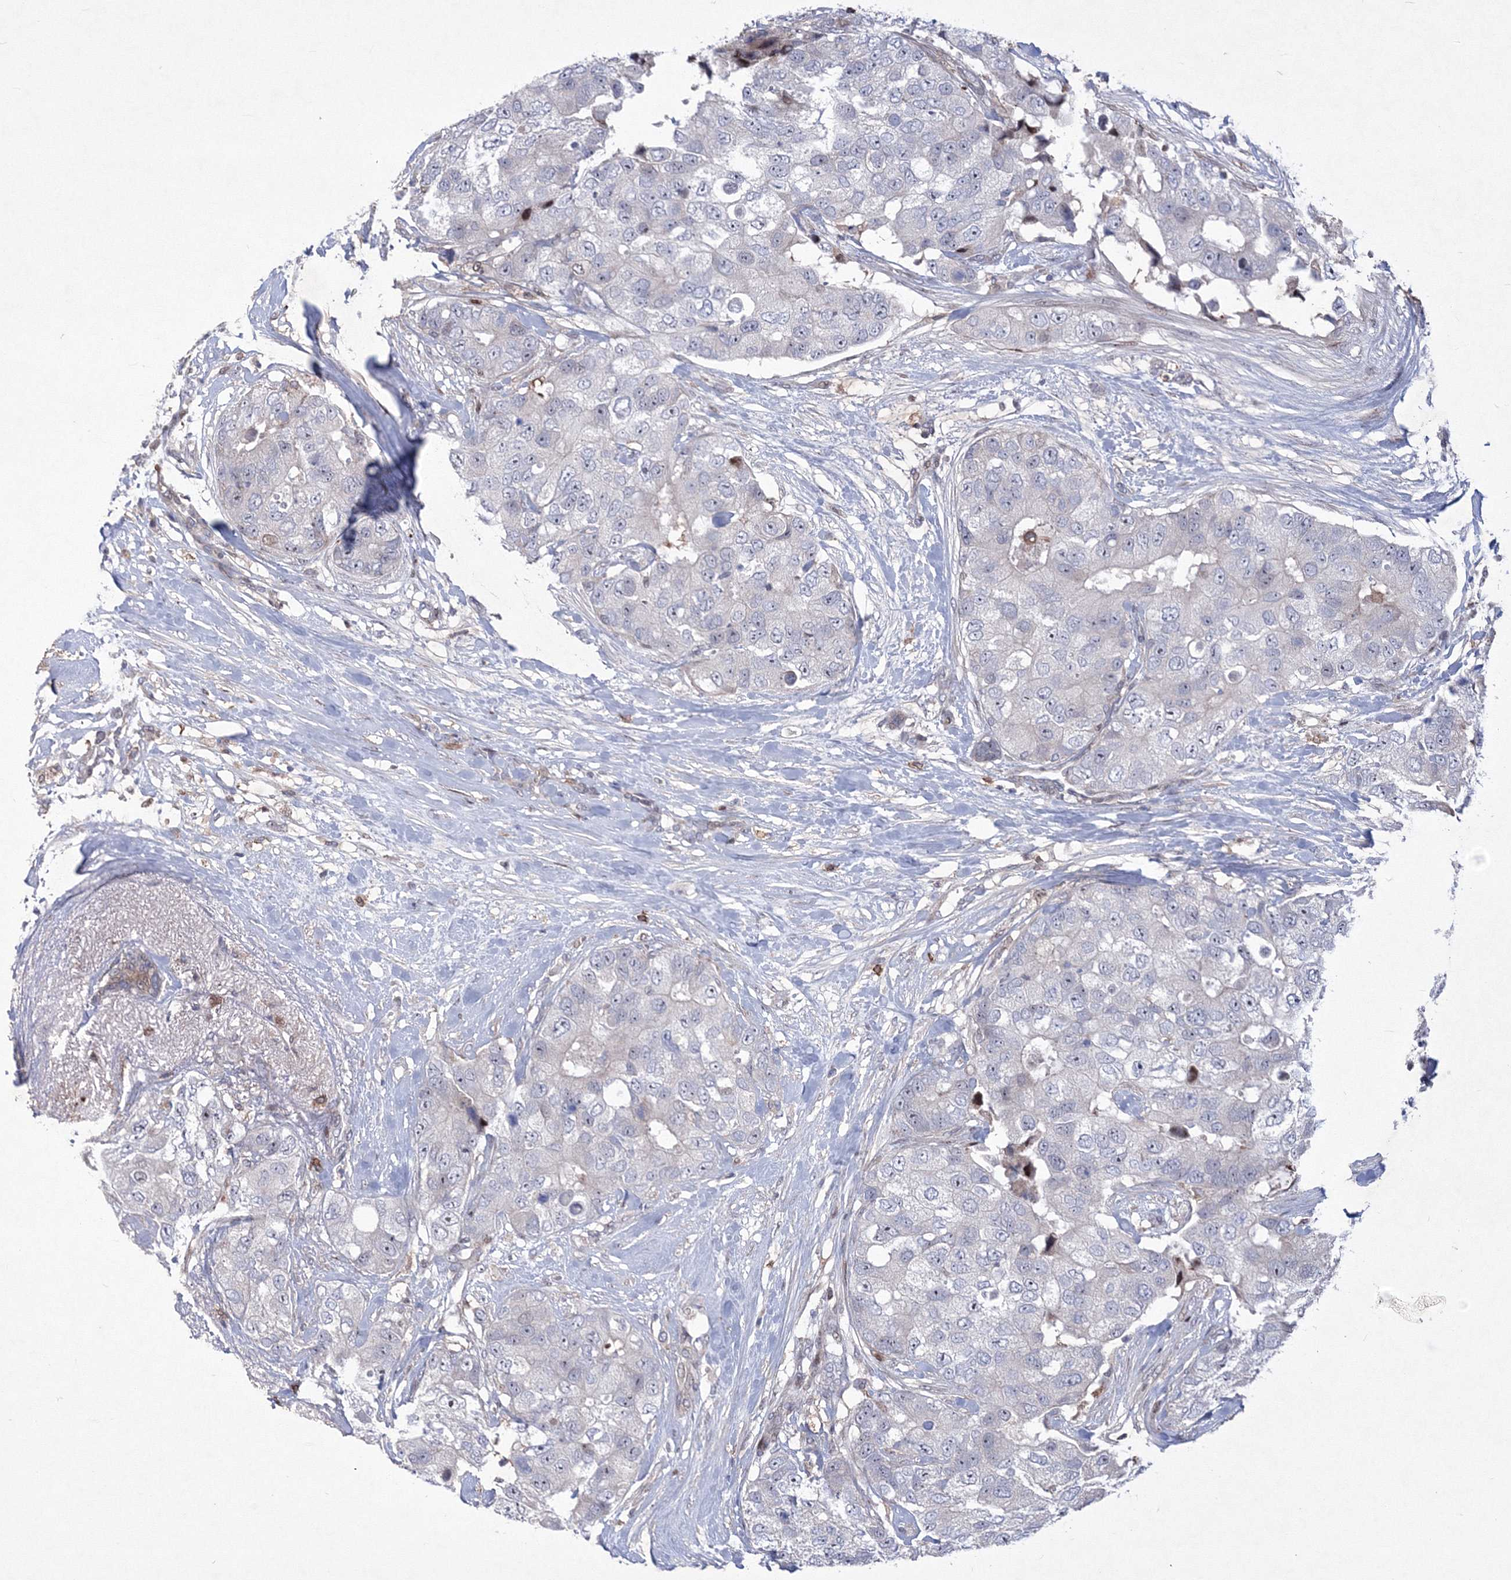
{"staining": {"intensity": "negative", "quantity": "none", "location": "none"}, "tissue": "breast cancer", "cell_type": "Tumor cells", "image_type": "cancer", "snomed": [{"axis": "morphology", "description": "Duct carcinoma"}, {"axis": "topography", "description": "Breast"}], "caption": "DAB immunohistochemical staining of human breast infiltrating ductal carcinoma demonstrates no significant expression in tumor cells.", "gene": "RNPEPL1", "patient": {"sex": "female", "age": 62}}